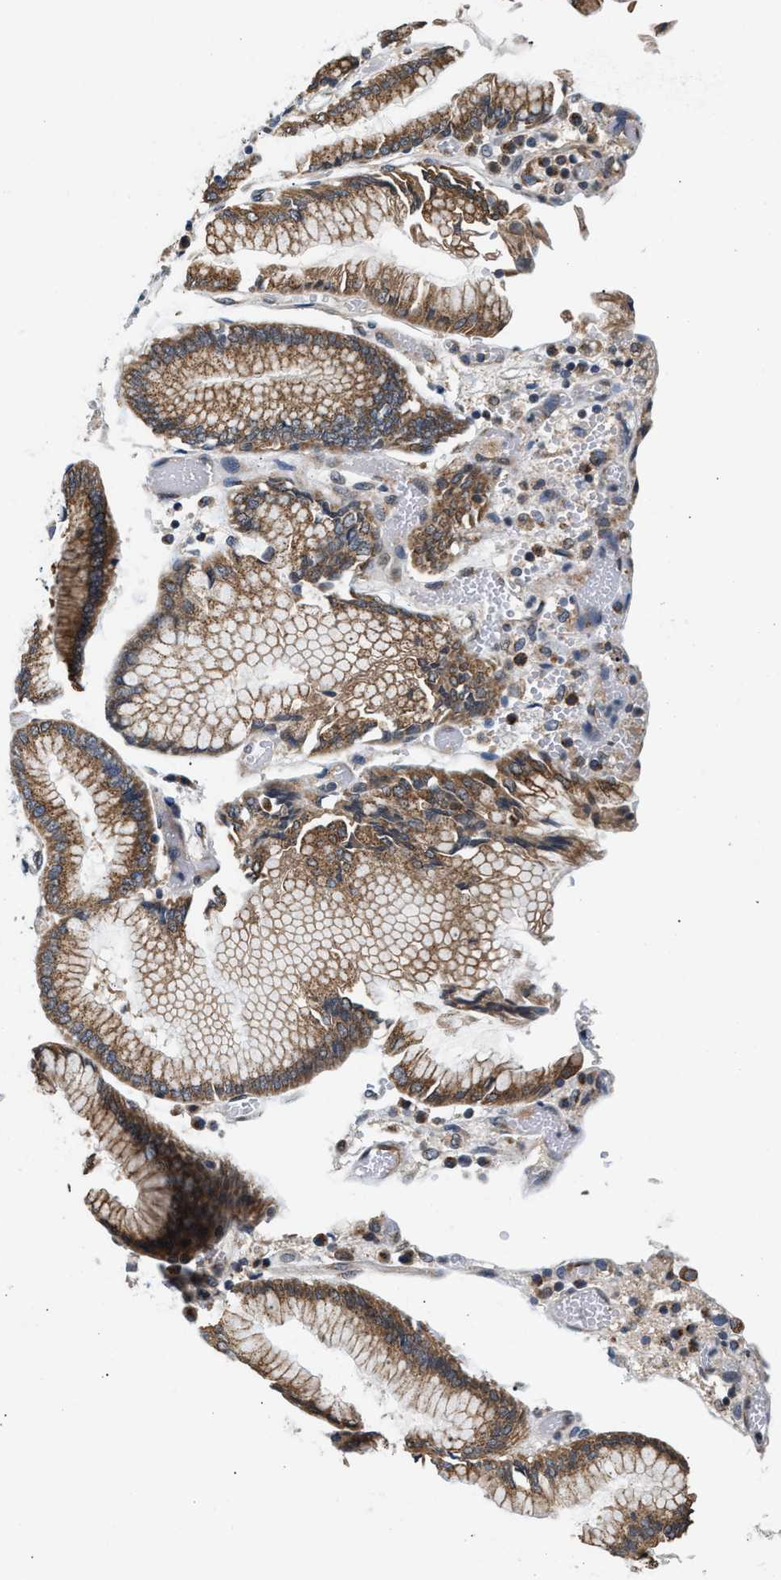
{"staining": {"intensity": "moderate", "quantity": ">75%", "location": "cytoplasmic/membranous"}, "tissue": "stomach cancer", "cell_type": "Tumor cells", "image_type": "cancer", "snomed": [{"axis": "morphology", "description": "Normal tissue, NOS"}, {"axis": "morphology", "description": "Adenocarcinoma, NOS"}, {"axis": "topography", "description": "Stomach"}], "caption": "There is medium levels of moderate cytoplasmic/membranous expression in tumor cells of stomach adenocarcinoma, as demonstrated by immunohistochemical staining (brown color).", "gene": "KCNMB2", "patient": {"sex": "male", "age": 48}}